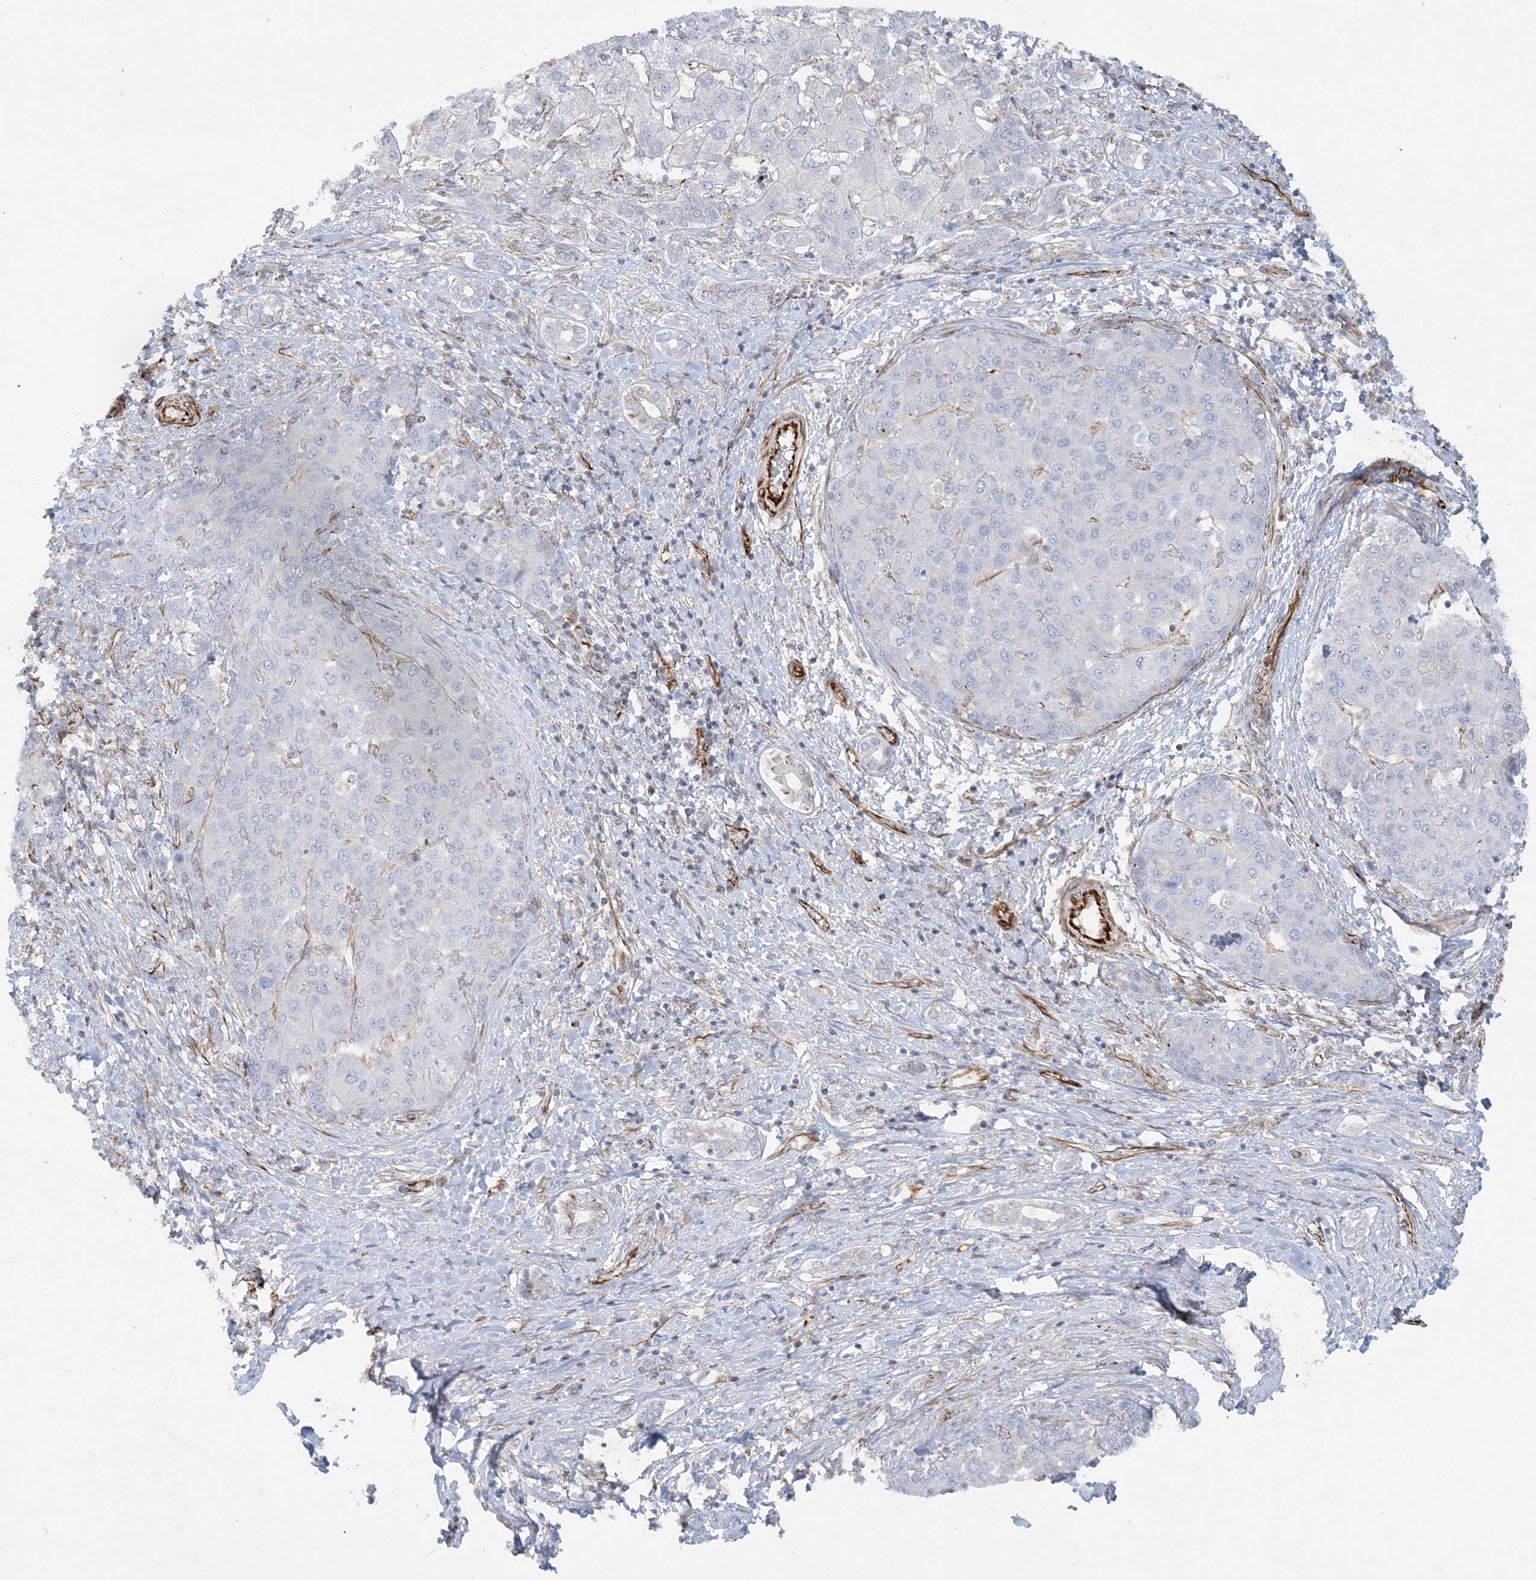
{"staining": {"intensity": "negative", "quantity": "none", "location": "none"}, "tissue": "liver cancer", "cell_type": "Tumor cells", "image_type": "cancer", "snomed": [{"axis": "morphology", "description": "Carcinoma, Hepatocellular, NOS"}, {"axis": "topography", "description": "Liver"}], "caption": "Tumor cells show no significant protein positivity in liver cancer. (DAB IHC visualized using brightfield microscopy, high magnification).", "gene": "SCLT1", "patient": {"sex": "male", "age": 65}}